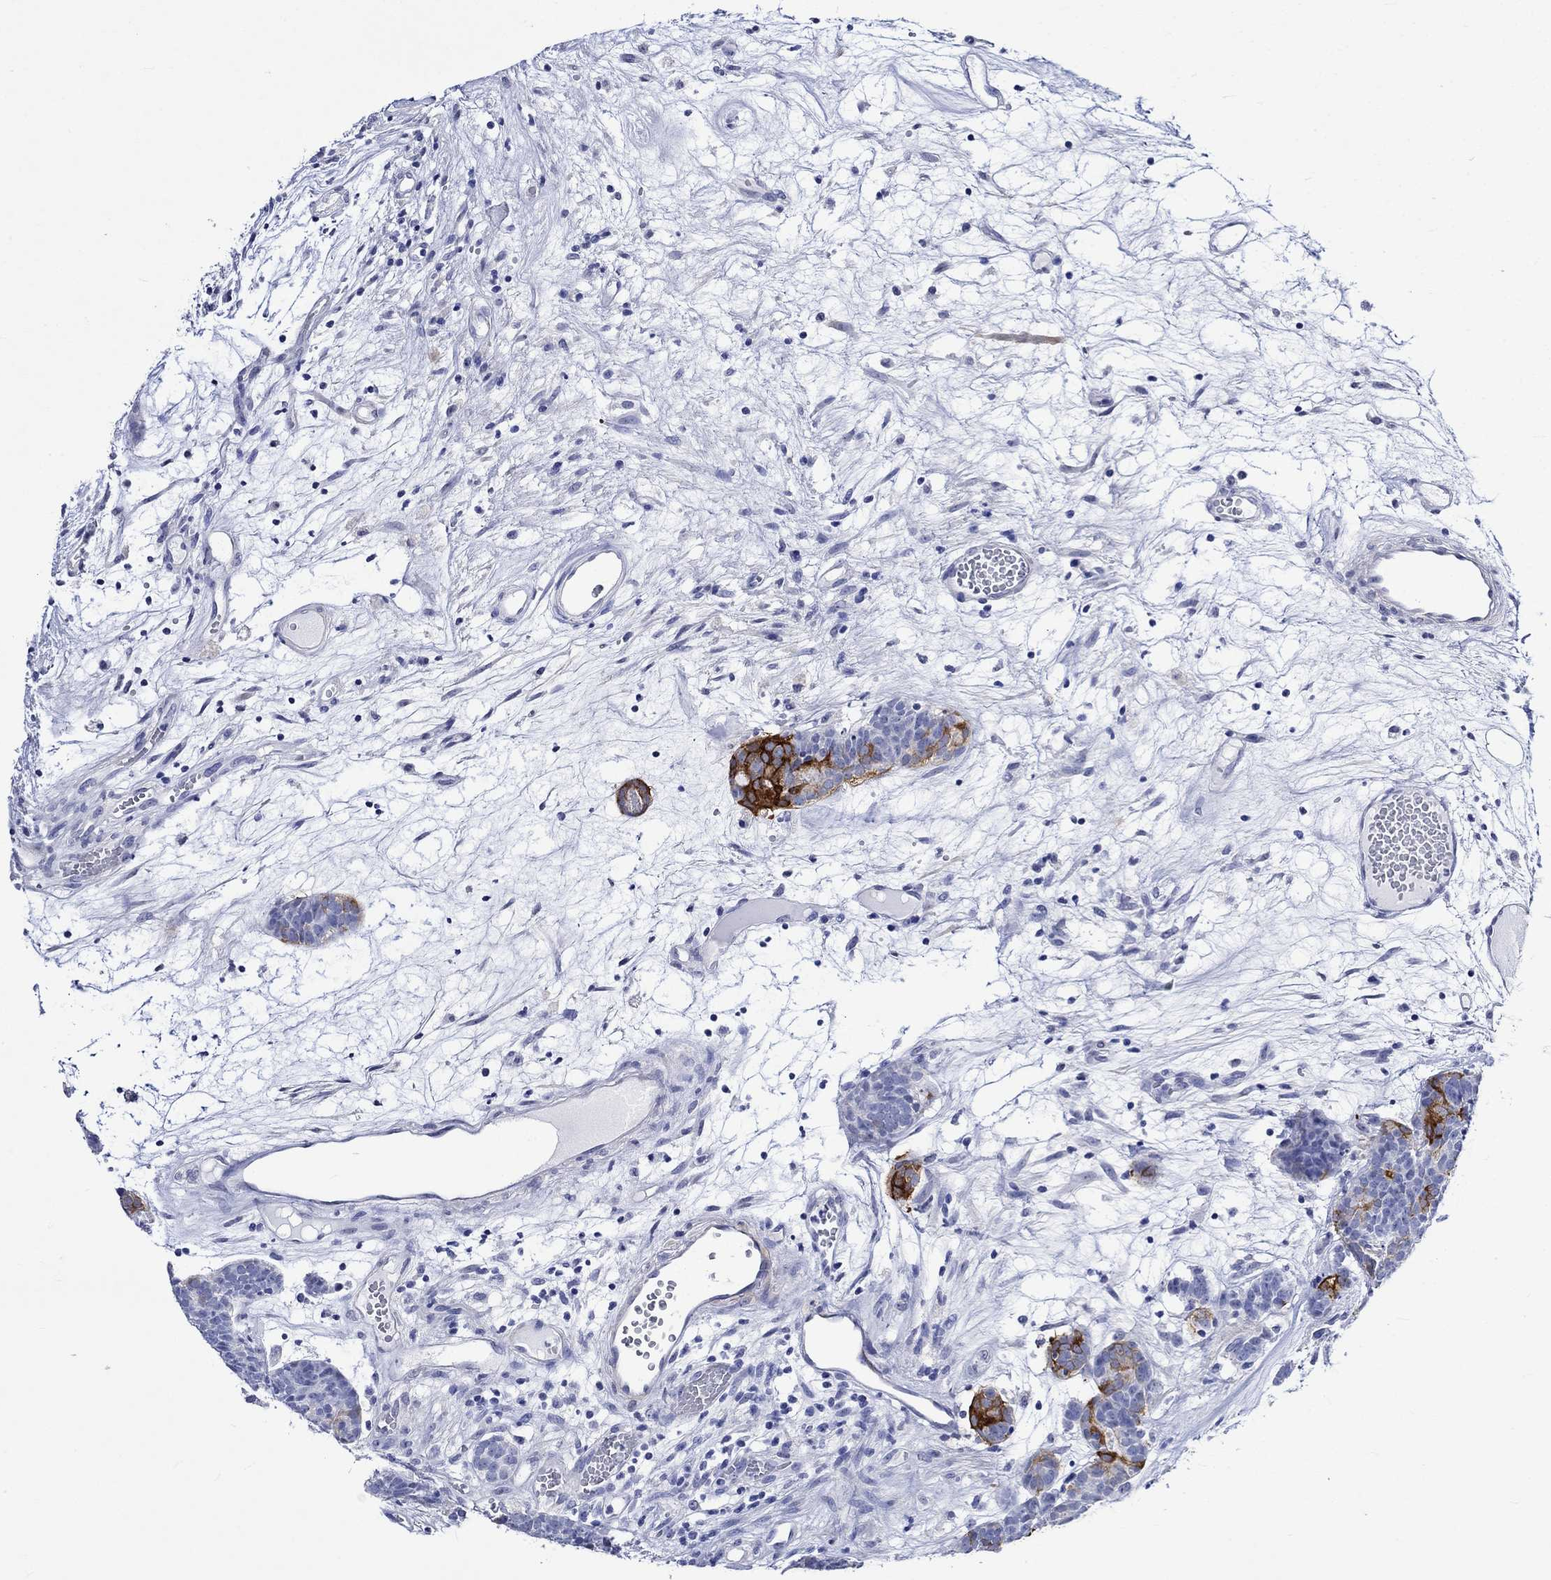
{"staining": {"intensity": "negative", "quantity": "none", "location": "none"}, "tissue": "head and neck cancer", "cell_type": "Tumor cells", "image_type": "cancer", "snomed": [{"axis": "morphology", "description": "Adenocarcinoma, NOS"}, {"axis": "topography", "description": "Head-Neck"}], "caption": "Head and neck cancer stained for a protein using immunohistochemistry (IHC) displays no expression tumor cells.", "gene": "CRYAB", "patient": {"sex": "female", "age": 81}}